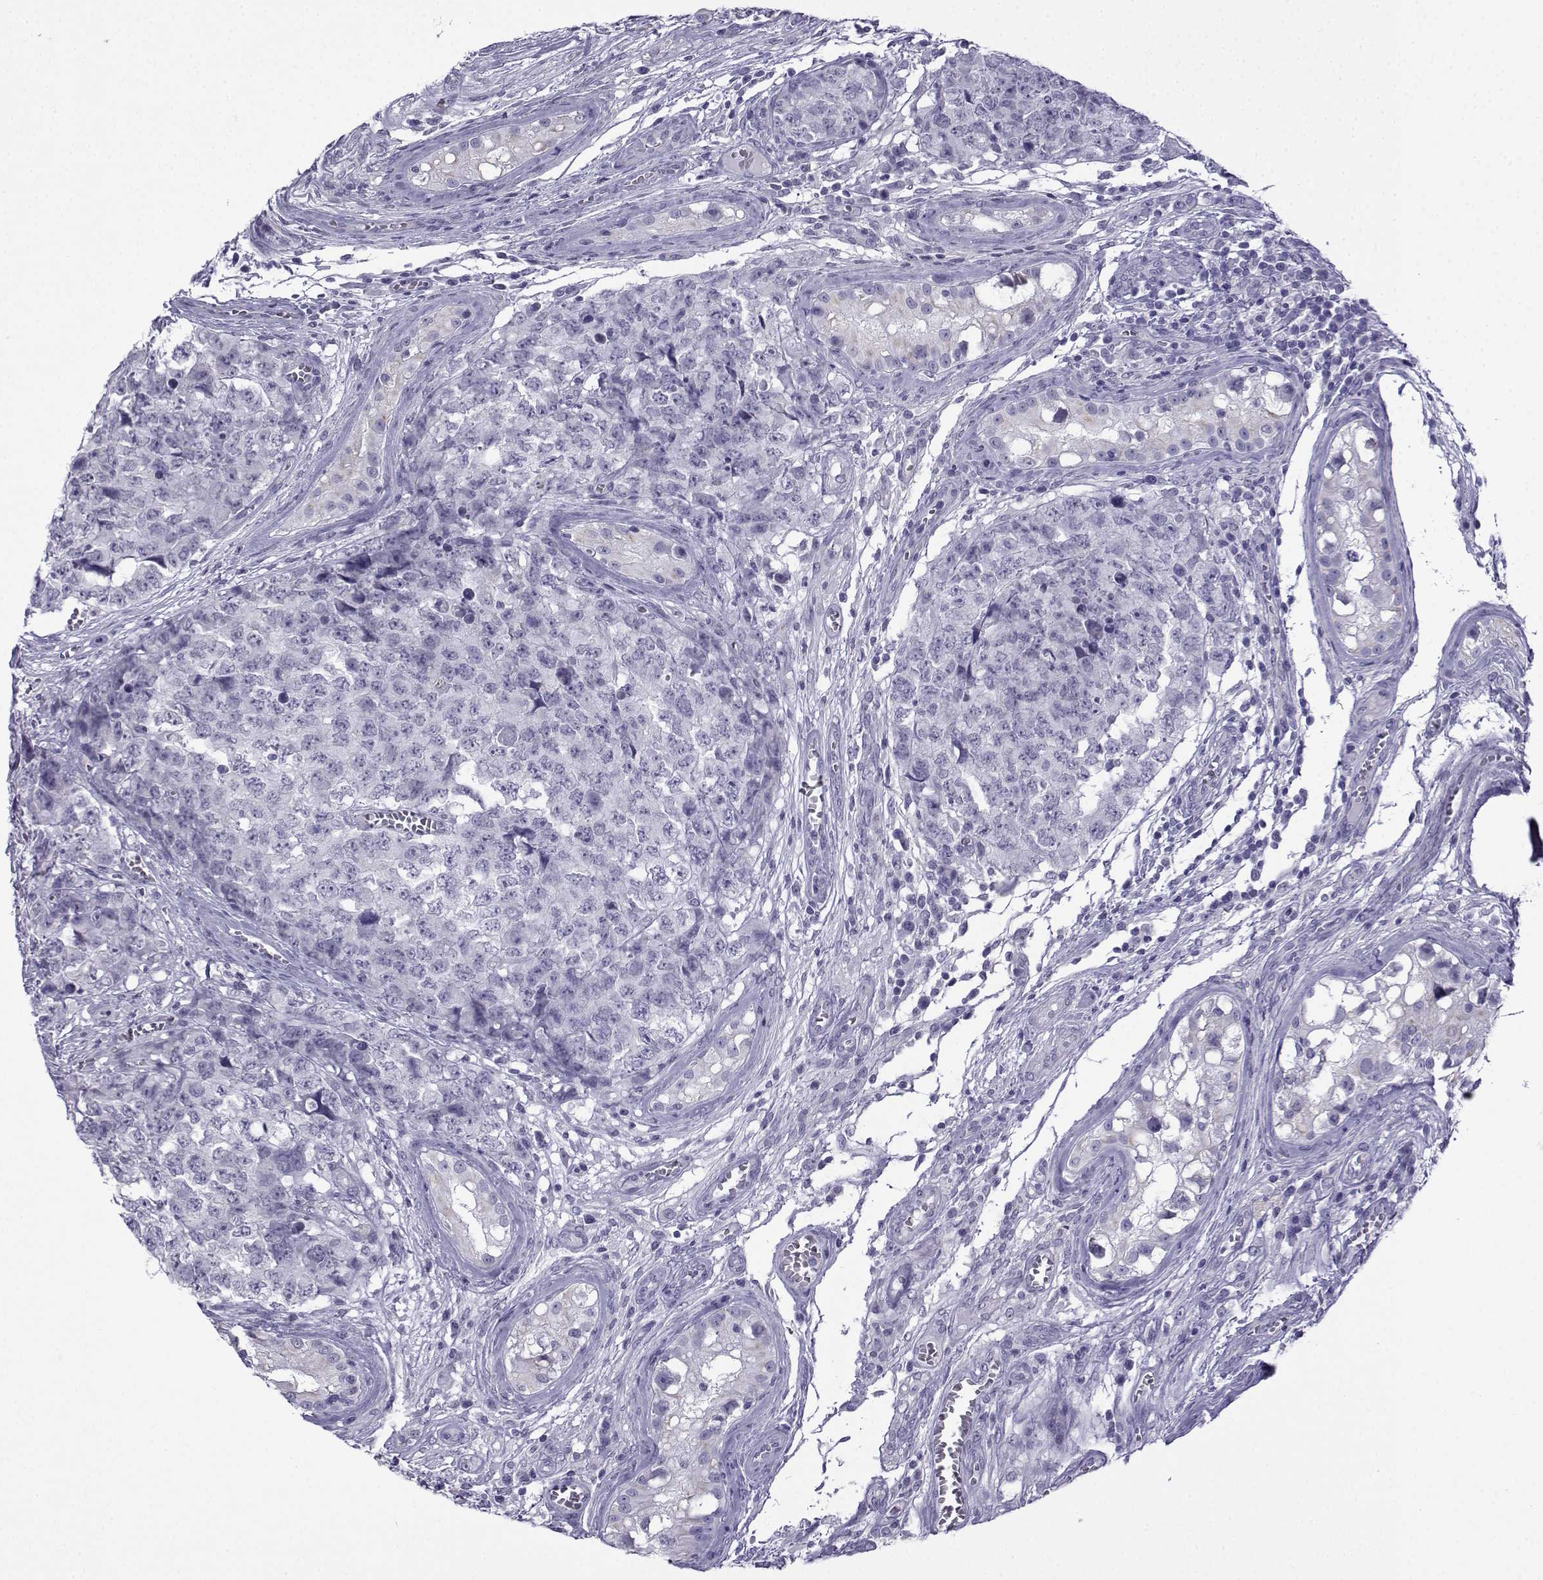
{"staining": {"intensity": "negative", "quantity": "none", "location": "none"}, "tissue": "testis cancer", "cell_type": "Tumor cells", "image_type": "cancer", "snomed": [{"axis": "morphology", "description": "Carcinoma, Embryonal, NOS"}, {"axis": "topography", "description": "Testis"}], "caption": "Tumor cells show no significant protein expression in testis cancer.", "gene": "ACRBP", "patient": {"sex": "male", "age": 23}}